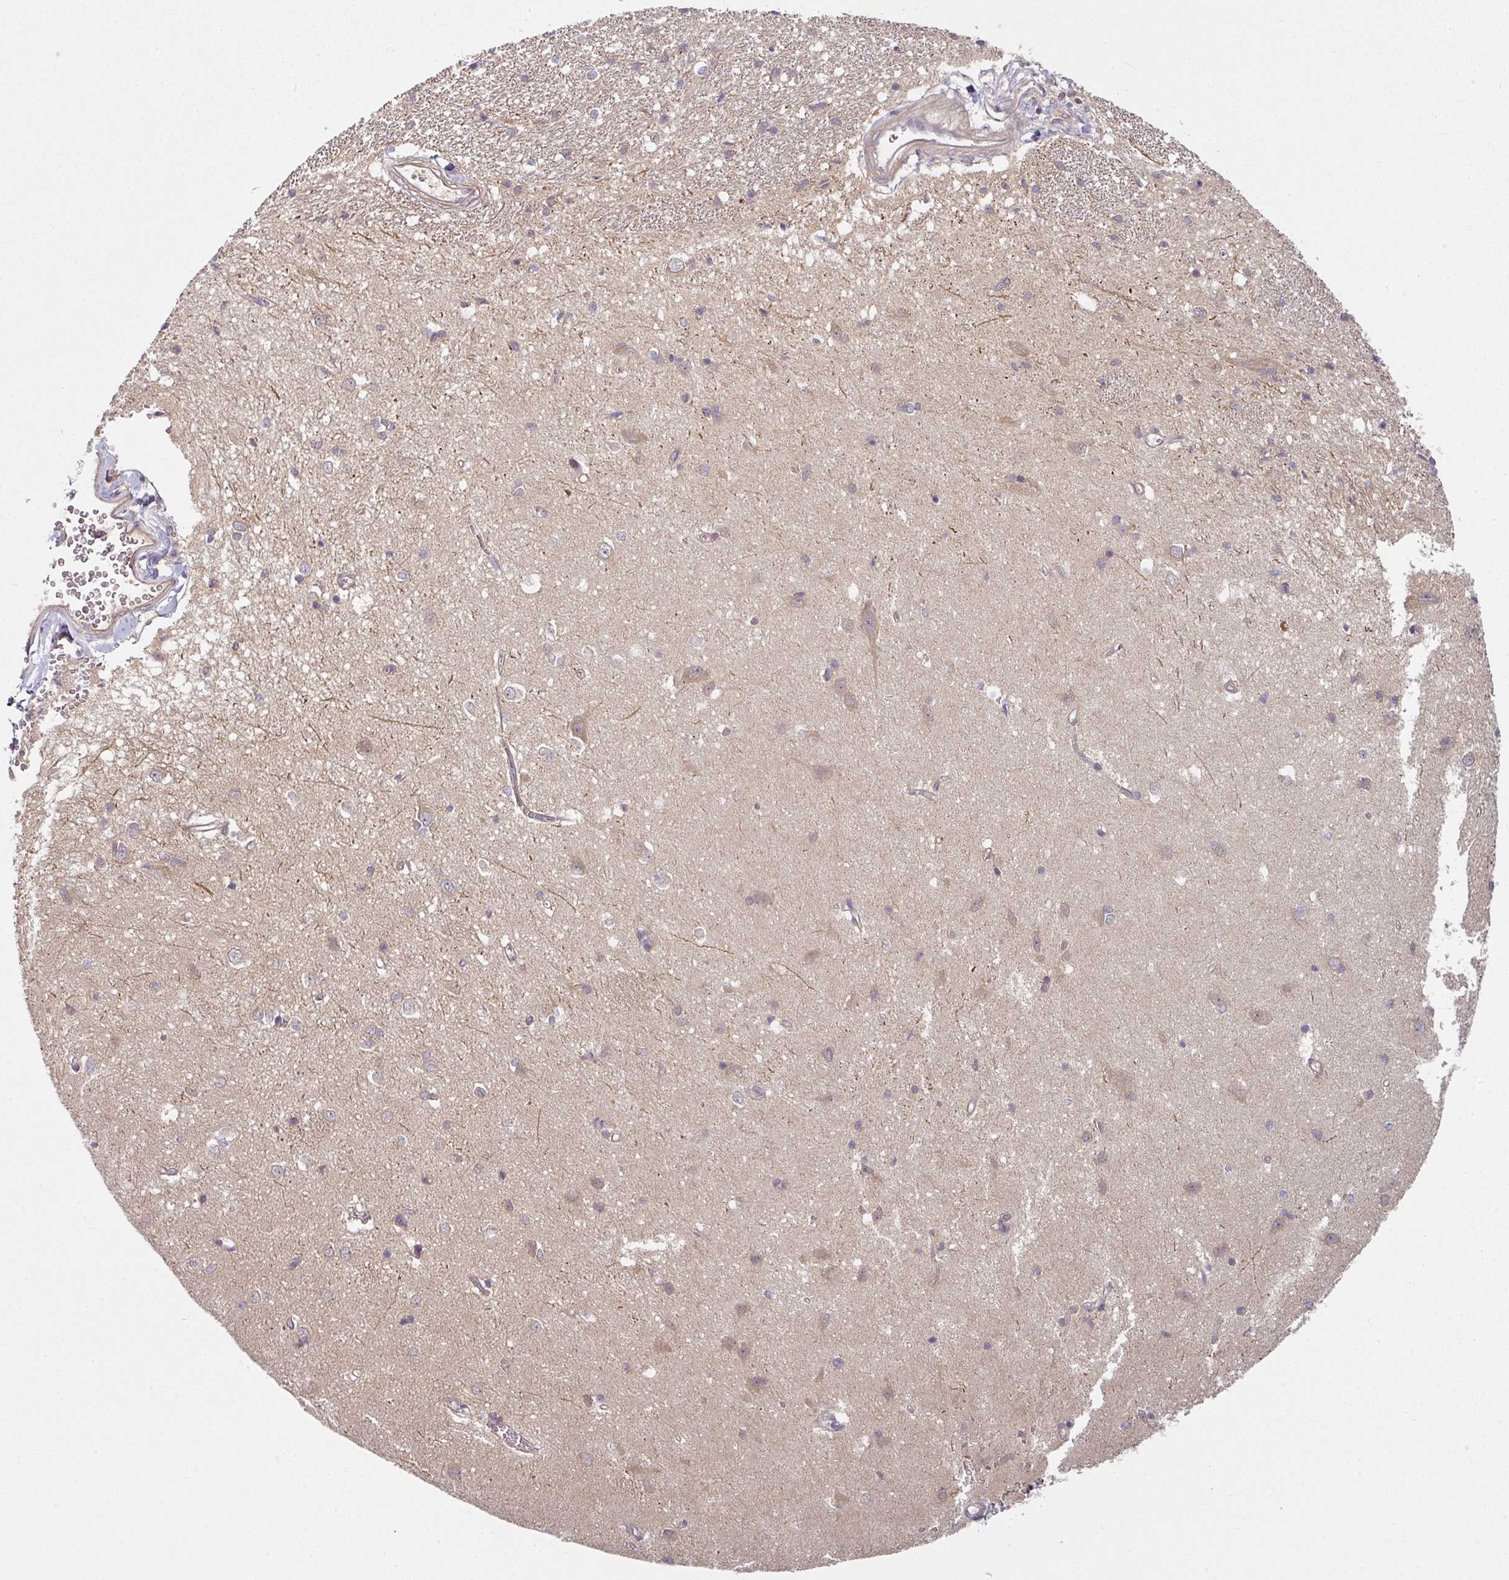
{"staining": {"intensity": "negative", "quantity": "none", "location": "none"}, "tissue": "hippocampus", "cell_type": "Glial cells", "image_type": "normal", "snomed": [{"axis": "morphology", "description": "Normal tissue, NOS"}, {"axis": "topography", "description": "Hippocampus"}], "caption": "This photomicrograph is of unremarkable hippocampus stained with immunohistochemistry (IHC) to label a protein in brown with the nuclei are counter-stained blue. There is no staining in glial cells.", "gene": "MAP2K2", "patient": {"sex": "female", "age": 64}}